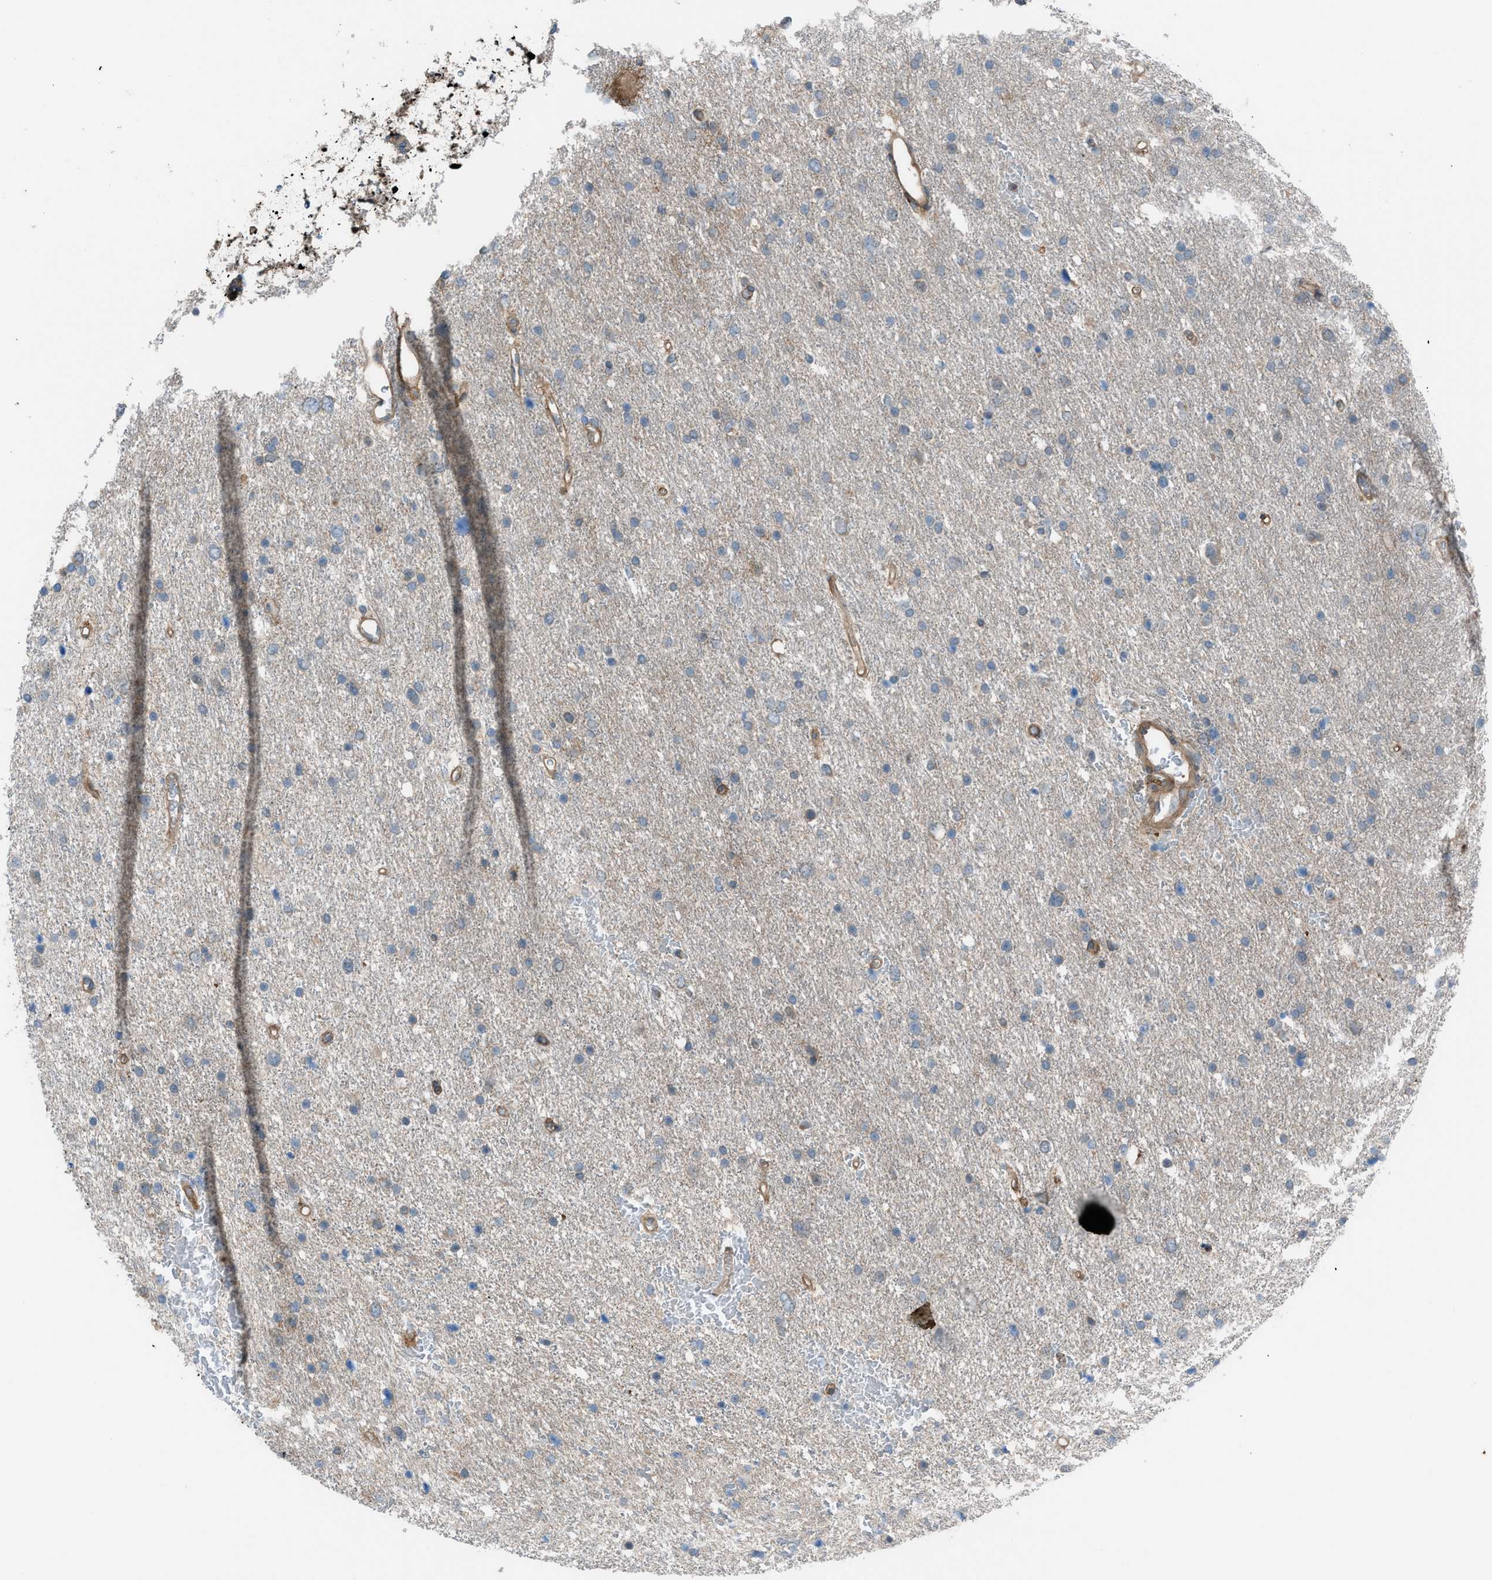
{"staining": {"intensity": "negative", "quantity": "none", "location": "none"}, "tissue": "glioma", "cell_type": "Tumor cells", "image_type": "cancer", "snomed": [{"axis": "morphology", "description": "Glioma, malignant, Low grade"}, {"axis": "topography", "description": "Brain"}], "caption": "Glioma stained for a protein using immunohistochemistry (IHC) shows no expression tumor cells.", "gene": "DYRK1A", "patient": {"sex": "female", "age": 37}}